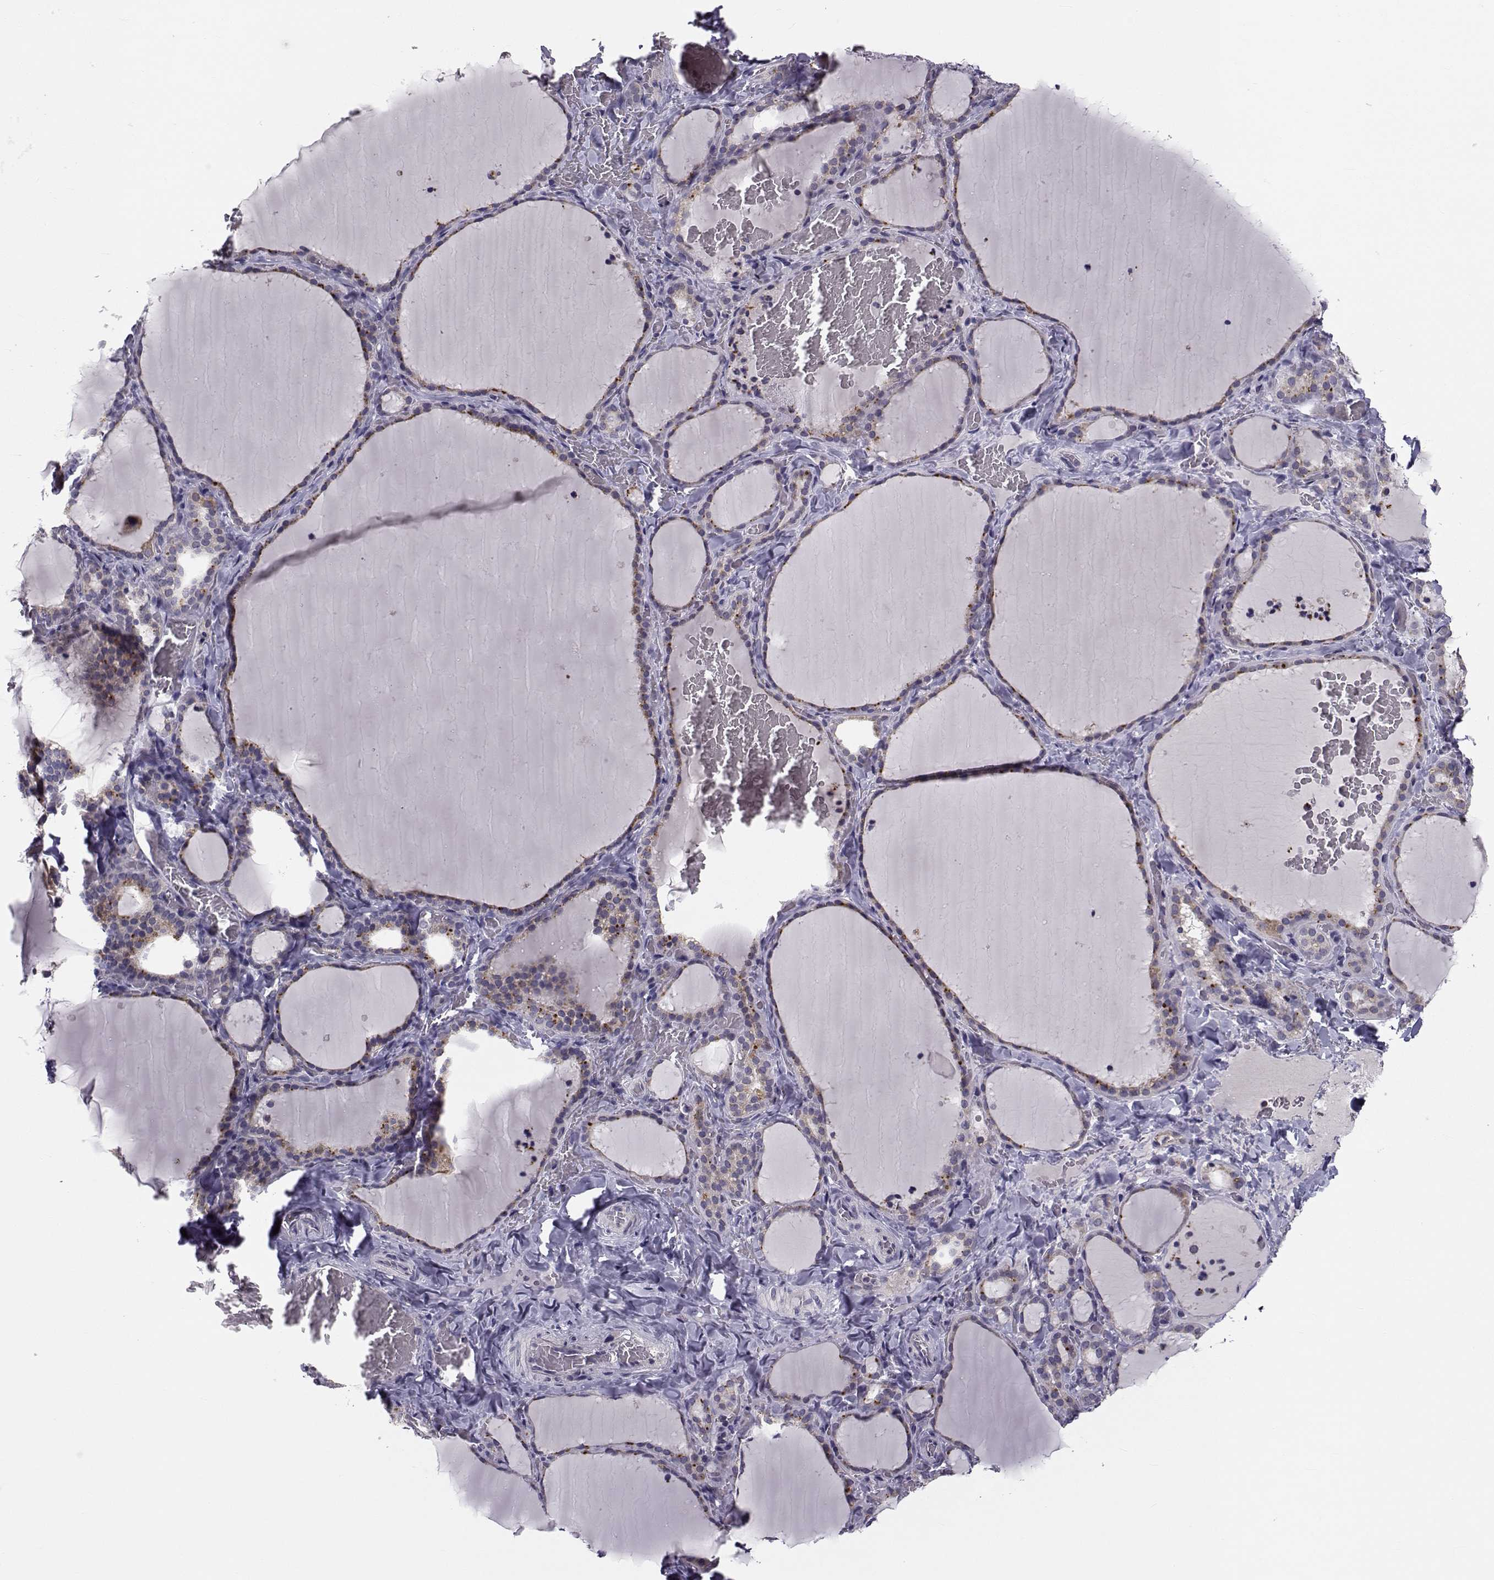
{"staining": {"intensity": "weak", "quantity": ">75%", "location": "cytoplasmic/membranous"}, "tissue": "thyroid gland", "cell_type": "Glandular cells", "image_type": "normal", "snomed": [{"axis": "morphology", "description": "Normal tissue, NOS"}, {"axis": "topography", "description": "Thyroid gland"}], "caption": "High-power microscopy captured an immunohistochemistry histopathology image of benign thyroid gland, revealing weak cytoplasmic/membranous expression in approximately >75% of glandular cells.", "gene": "ANGPT1", "patient": {"sex": "female", "age": 22}}